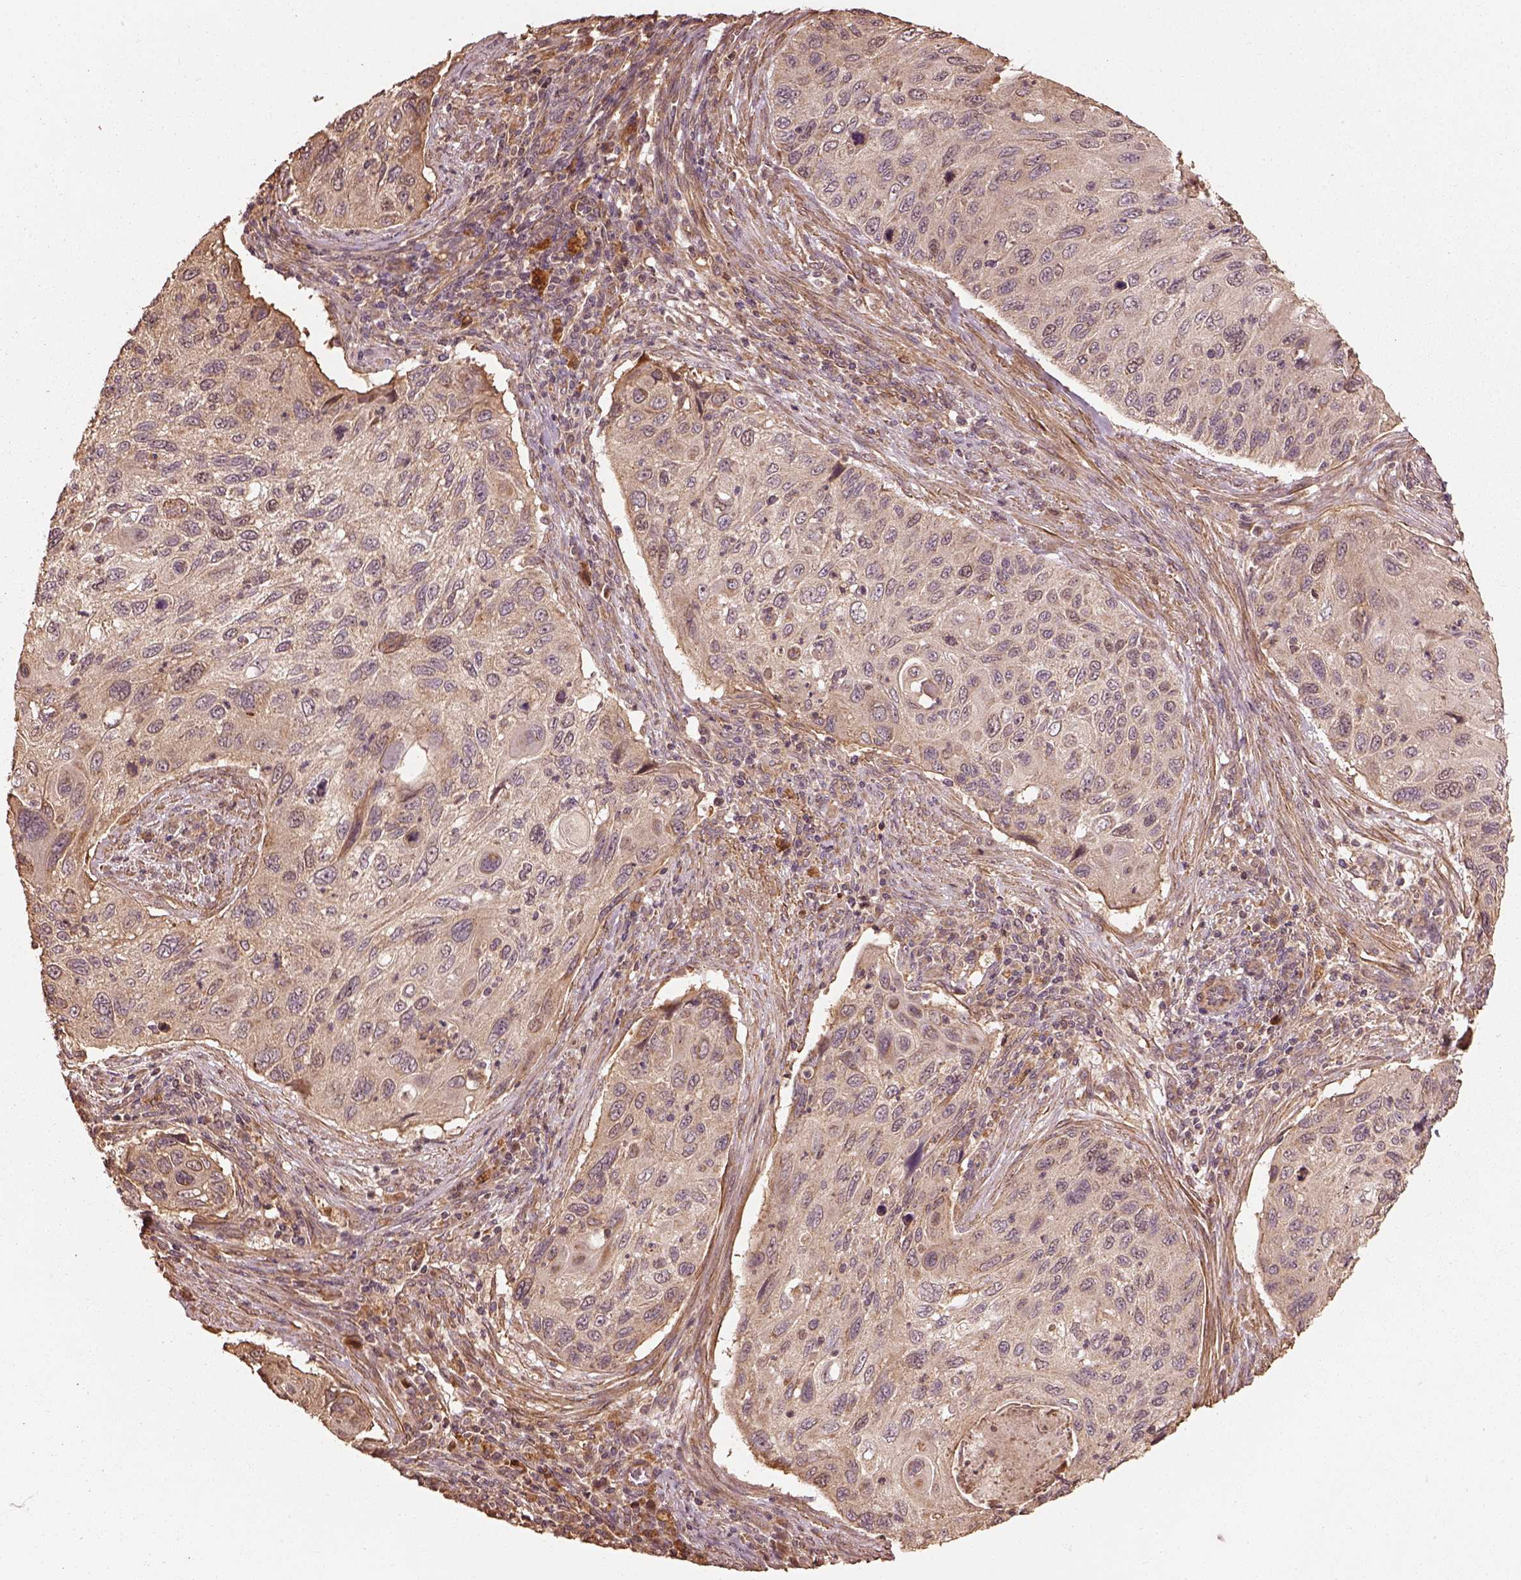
{"staining": {"intensity": "weak", "quantity": ">75%", "location": "cytoplasmic/membranous"}, "tissue": "cervical cancer", "cell_type": "Tumor cells", "image_type": "cancer", "snomed": [{"axis": "morphology", "description": "Squamous cell carcinoma, NOS"}, {"axis": "topography", "description": "Cervix"}], "caption": "About >75% of tumor cells in human cervical squamous cell carcinoma display weak cytoplasmic/membranous protein staining as visualized by brown immunohistochemical staining.", "gene": "METTL4", "patient": {"sex": "female", "age": 70}}